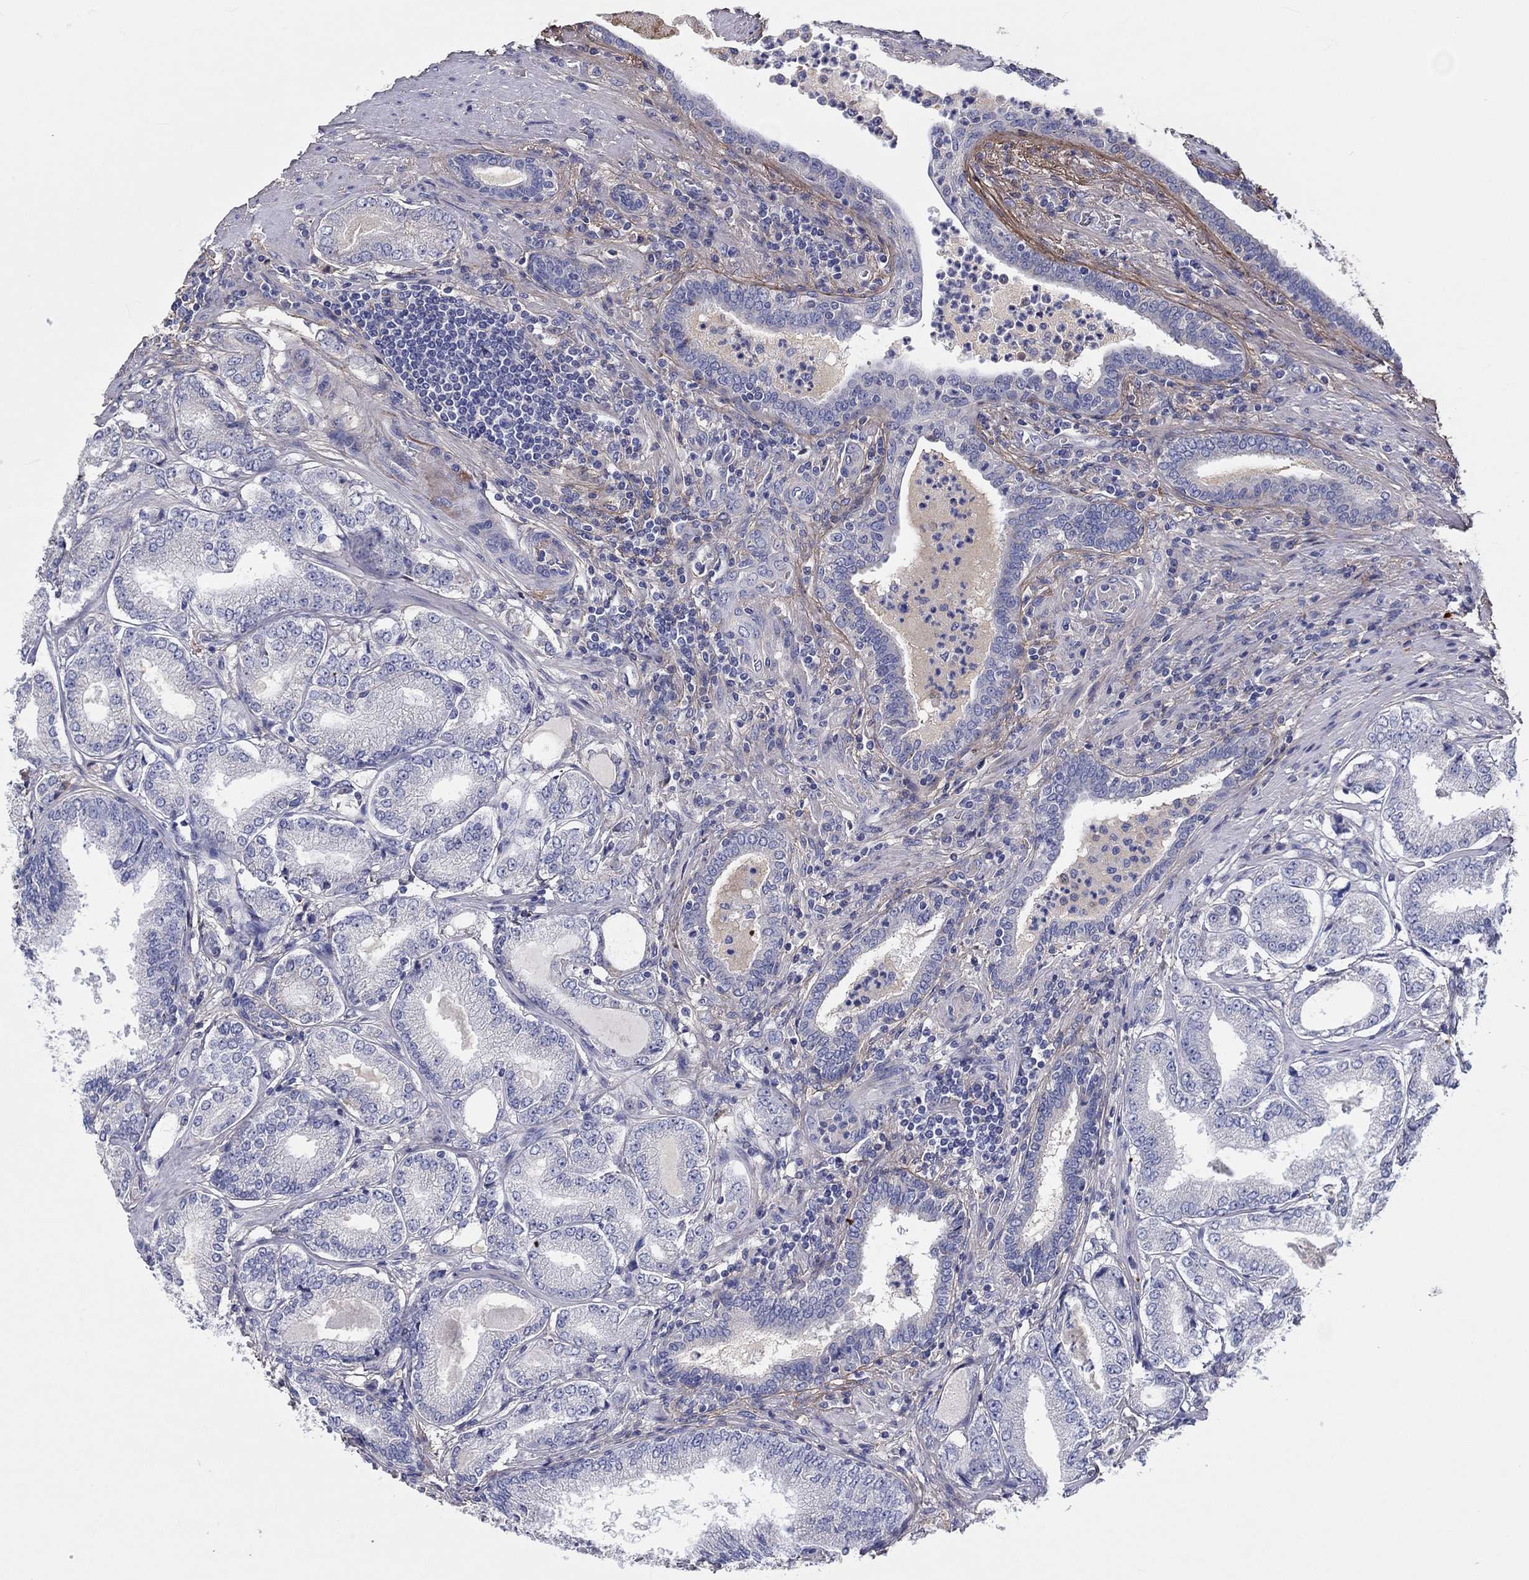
{"staining": {"intensity": "negative", "quantity": "none", "location": "none"}, "tissue": "prostate cancer", "cell_type": "Tumor cells", "image_type": "cancer", "snomed": [{"axis": "morphology", "description": "Adenocarcinoma, NOS"}, {"axis": "topography", "description": "Prostate"}], "caption": "Tumor cells are negative for brown protein staining in prostate adenocarcinoma. (DAB (3,3'-diaminobenzidine) immunohistochemistry with hematoxylin counter stain).", "gene": "TGFBI", "patient": {"sex": "male", "age": 65}}